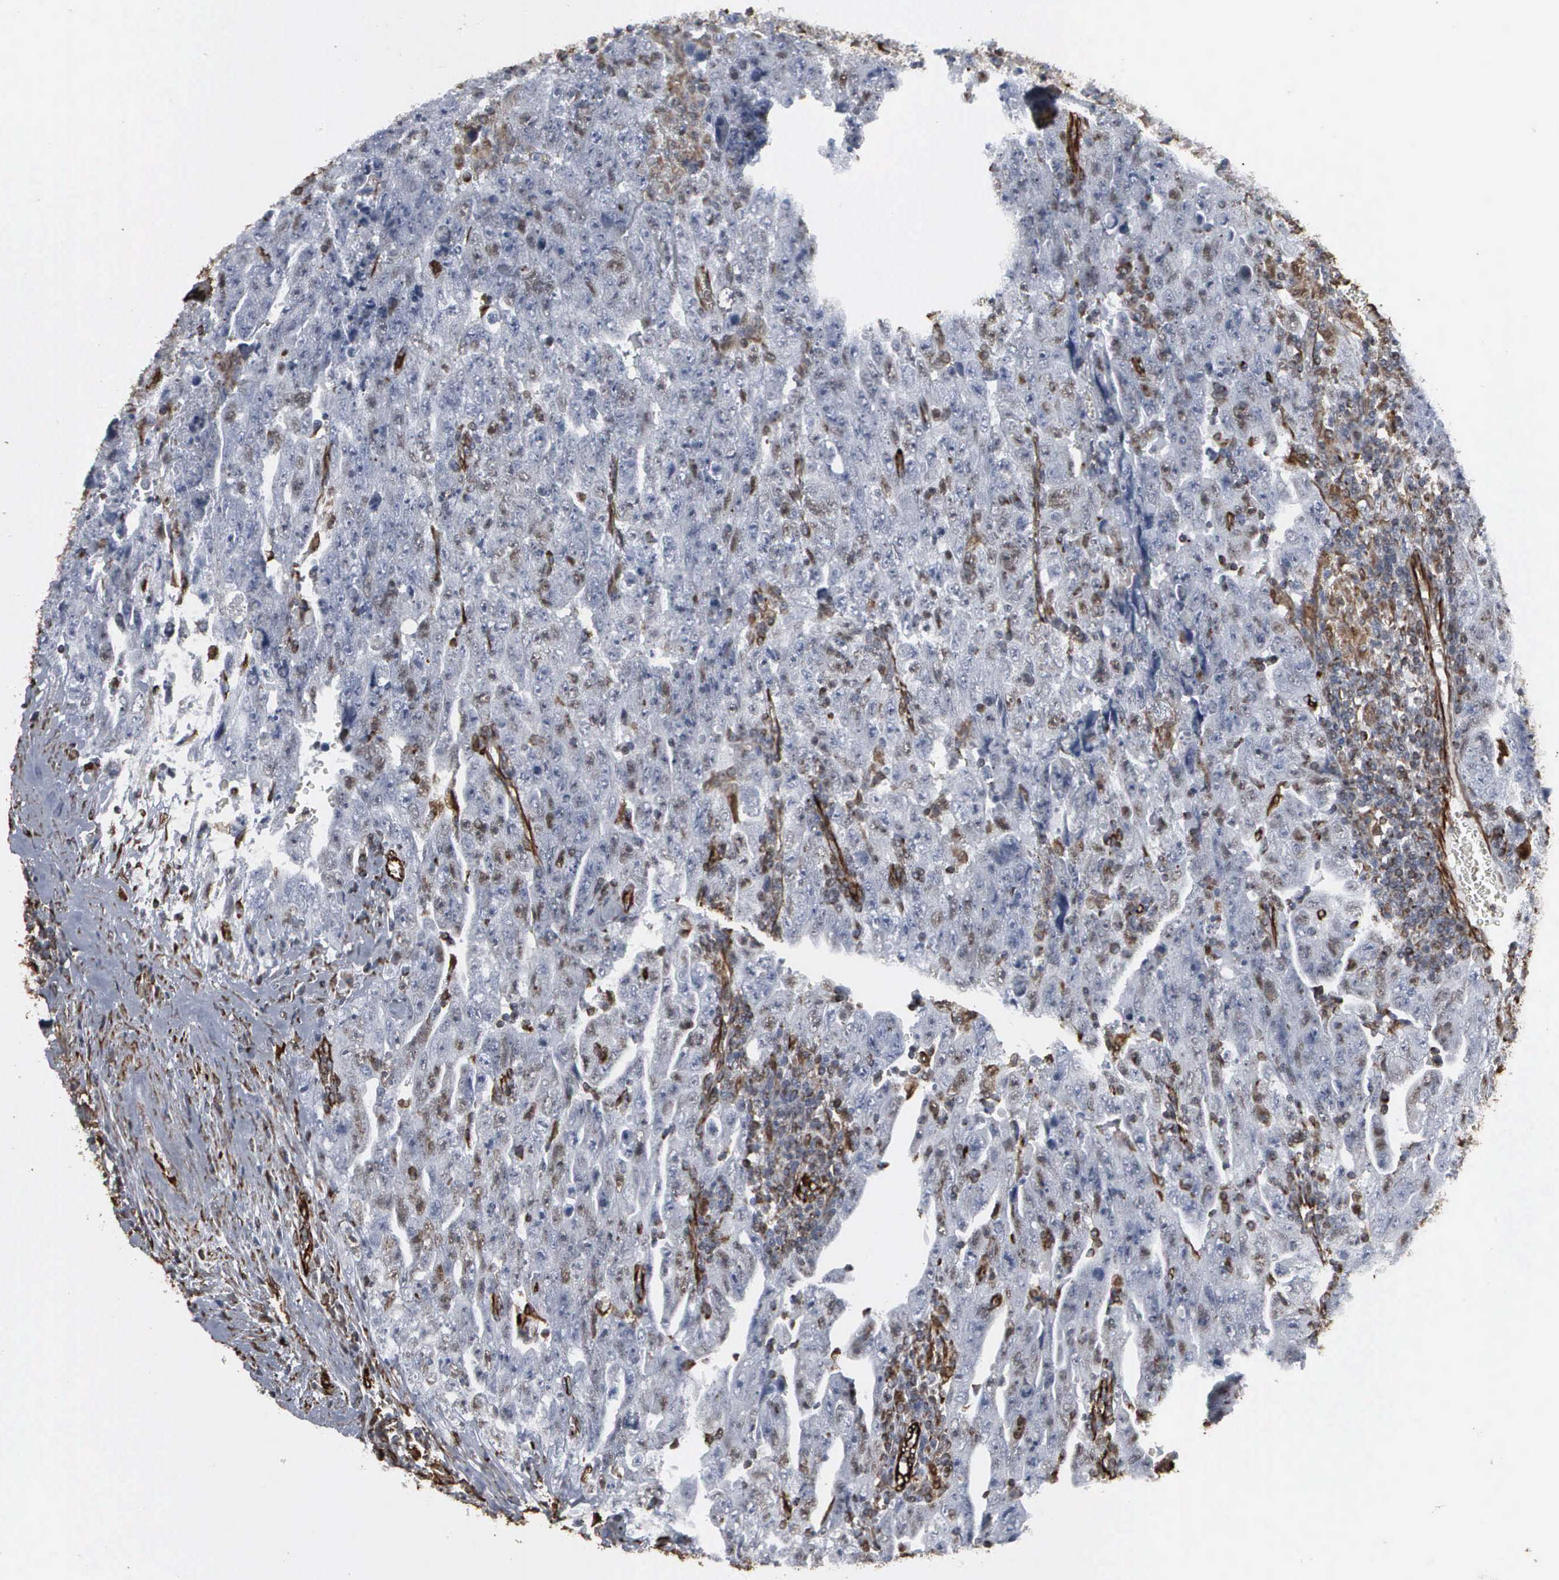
{"staining": {"intensity": "weak", "quantity": "<25%", "location": "nuclear"}, "tissue": "testis cancer", "cell_type": "Tumor cells", "image_type": "cancer", "snomed": [{"axis": "morphology", "description": "Carcinoma, Embryonal, NOS"}, {"axis": "topography", "description": "Testis"}], "caption": "Histopathology image shows no significant protein staining in tumor cells of embryonal carcinoma (testis).", "gene": "CCNE1", "patient": {"sex": "male", "age": 28}}